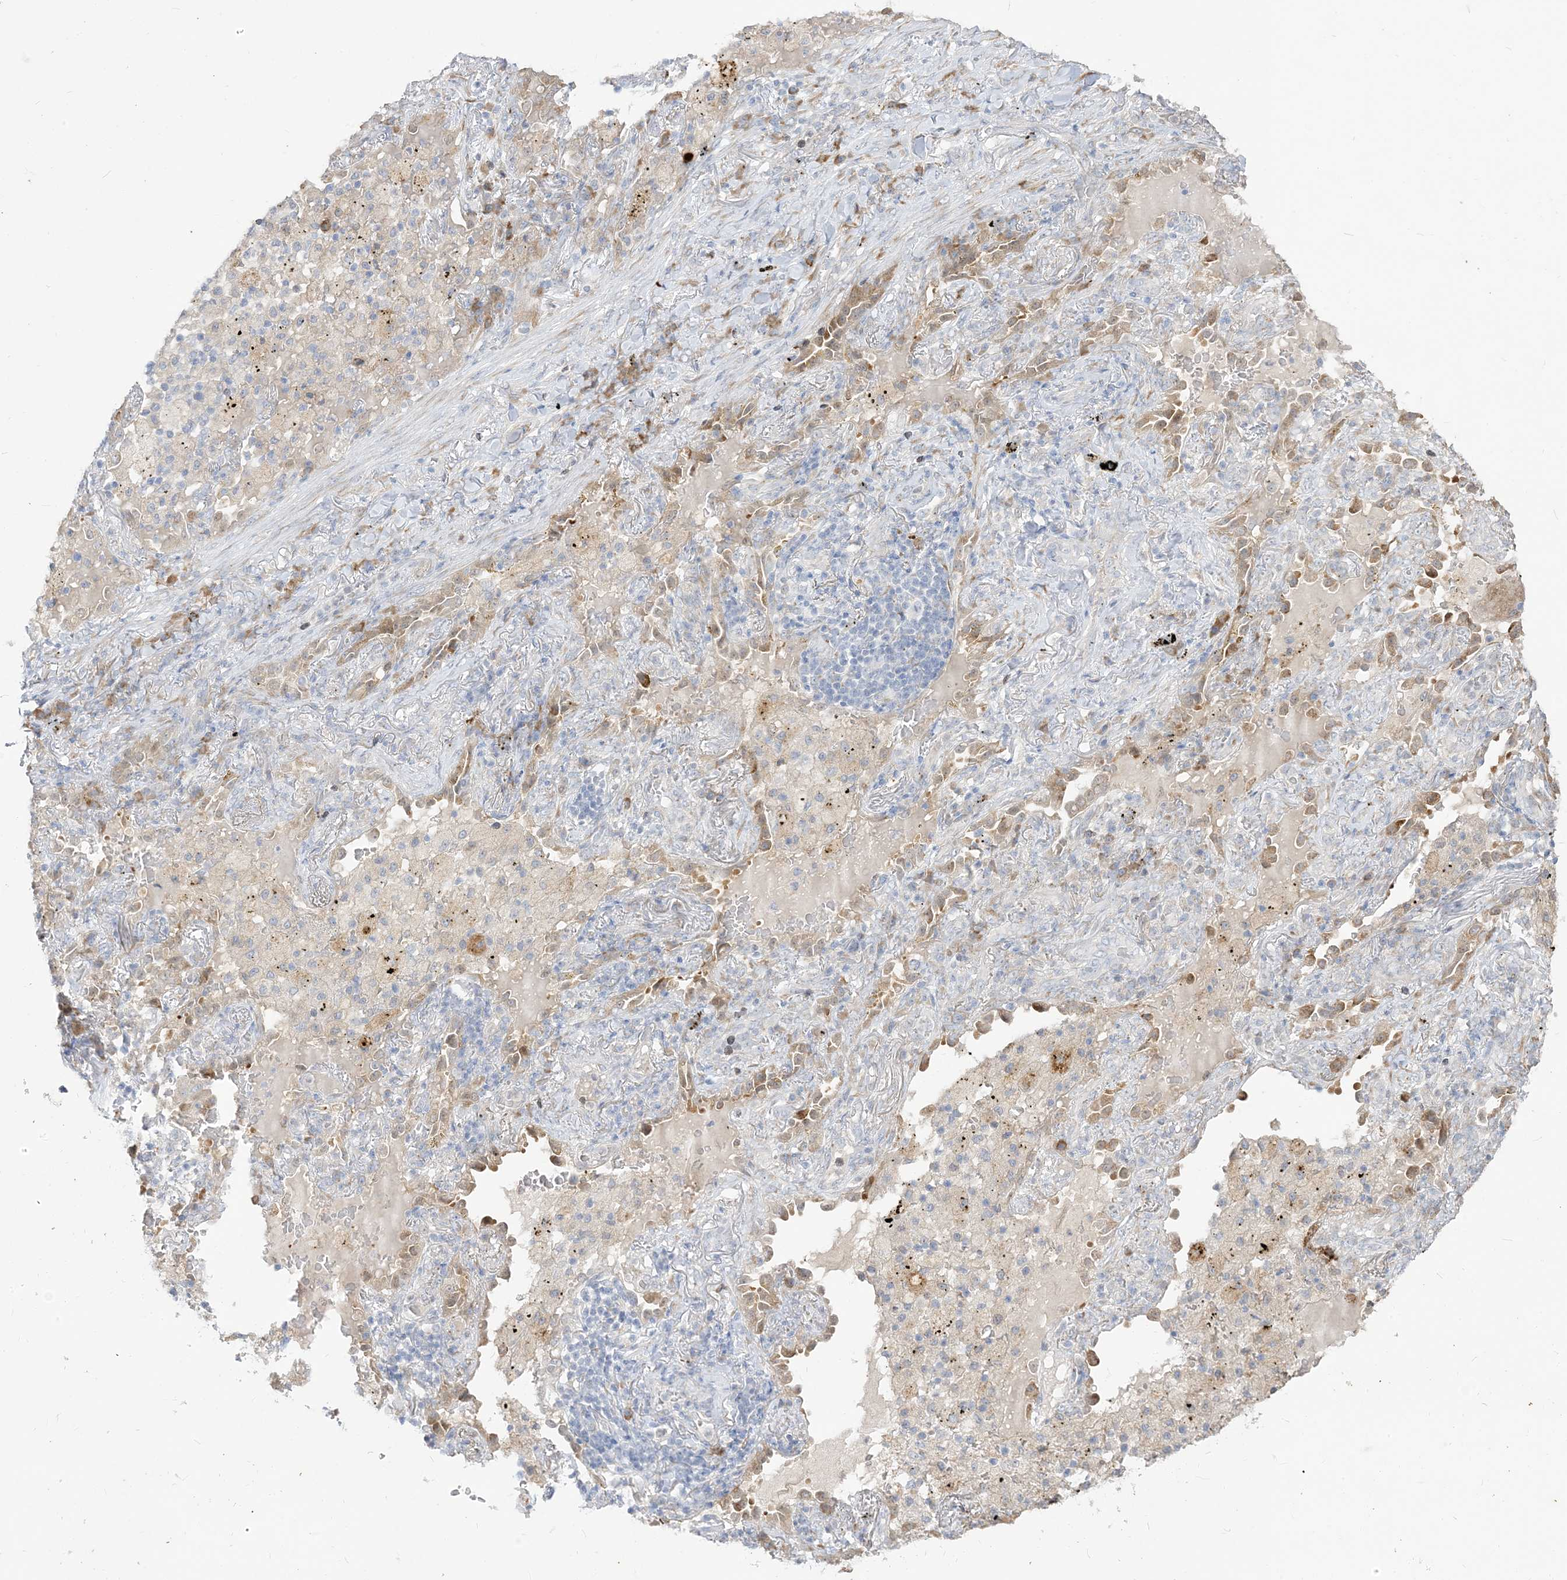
{"staining": {"intensity": "moderate", "quantity": "25%-75%", "location": "cytoplasmic/membranous"}, "tissue": "lung cancer", "cell_type": "Tumor cells", "image_type": "cancer", "snomed": [{"axis": "morphology", "description": "Squamous cell carcinoma, NOS"}, {"axis": "topography", "description": "Lung"}], "caption": "Lung cancer (squamous cell carcinoma) stained with a protein marker displays moderate staining in tumor cells.", "gene": "LOXL3", "patient": {"sex": "female", "age": 63}}